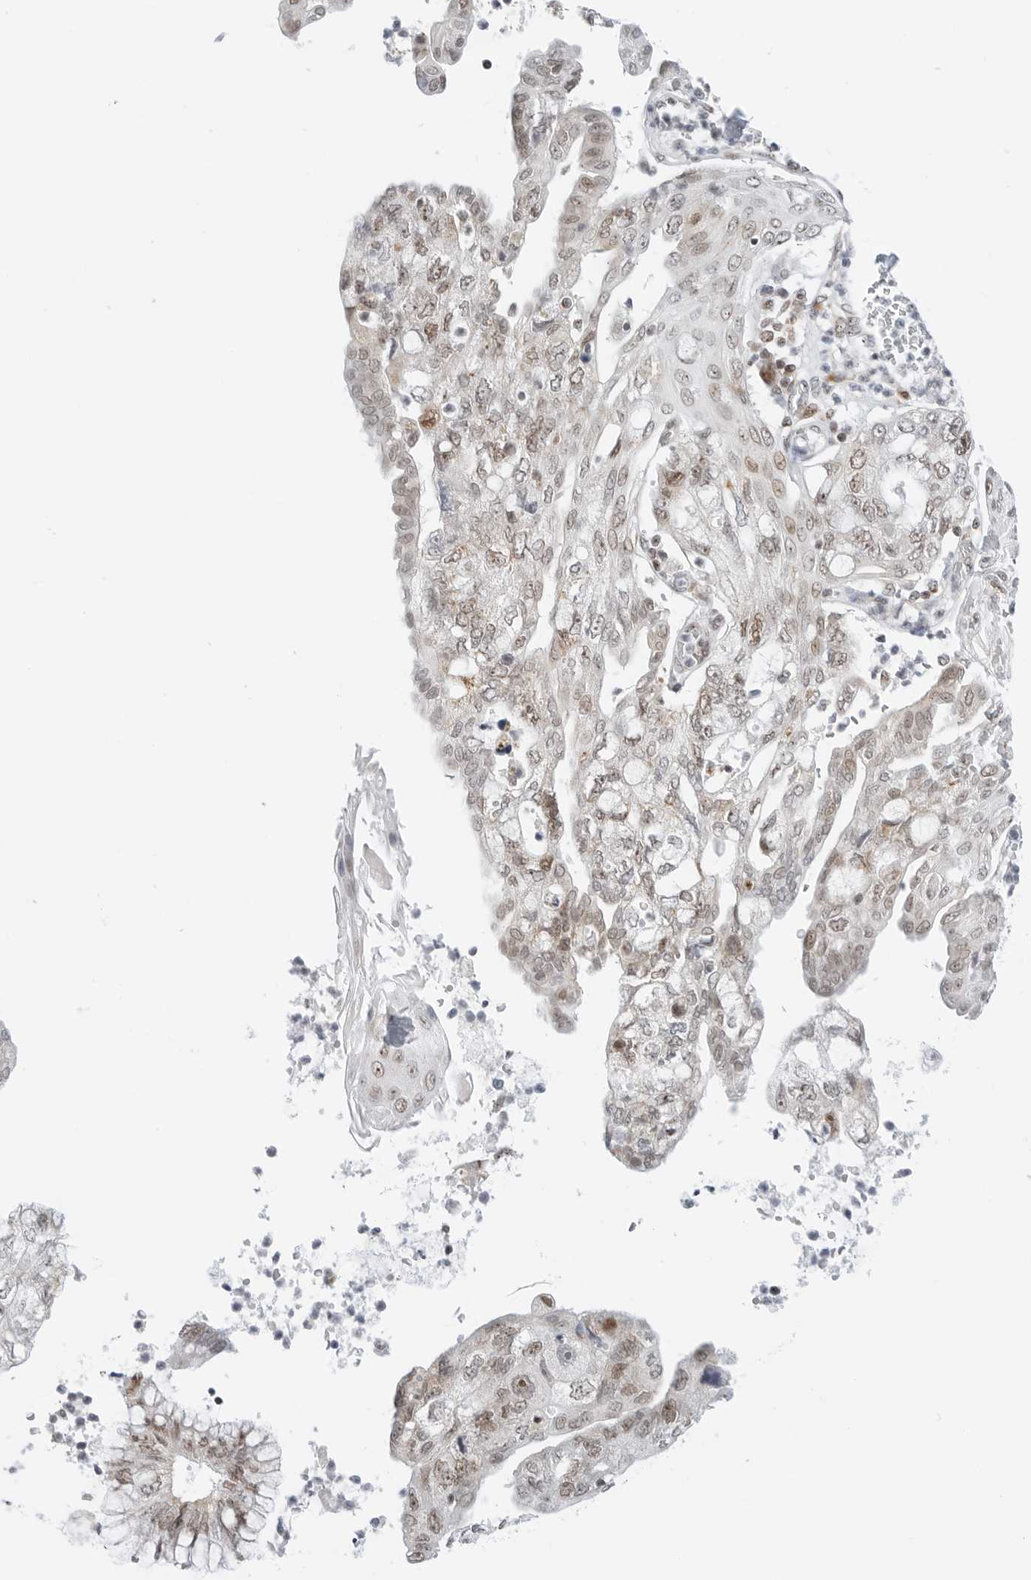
{"staining": {"intensity": "moderate", "quantity": "<25%", "location": "nuclear"}, "tissue": "pancreatic cancer", "cell_type": "Tumor cells", "image_type": "cancer", "snomed": [{"axis": "morphology", "description": "Adenocarcinoma, NOS"}, {"axis": "topography", "description": "Pancreas"}], "caption": "Immunohistochemistry (IHC) image of neoplastic tissue: pancreatic cancer stained using immunohistochemistry reveals low levels of moderate protein expression localized specifically in the nuclear of tumor cells, appearing as a nuclear brown color.", "gene": "RIMKLA", "patient": {"sex": "female", "age": 73}}